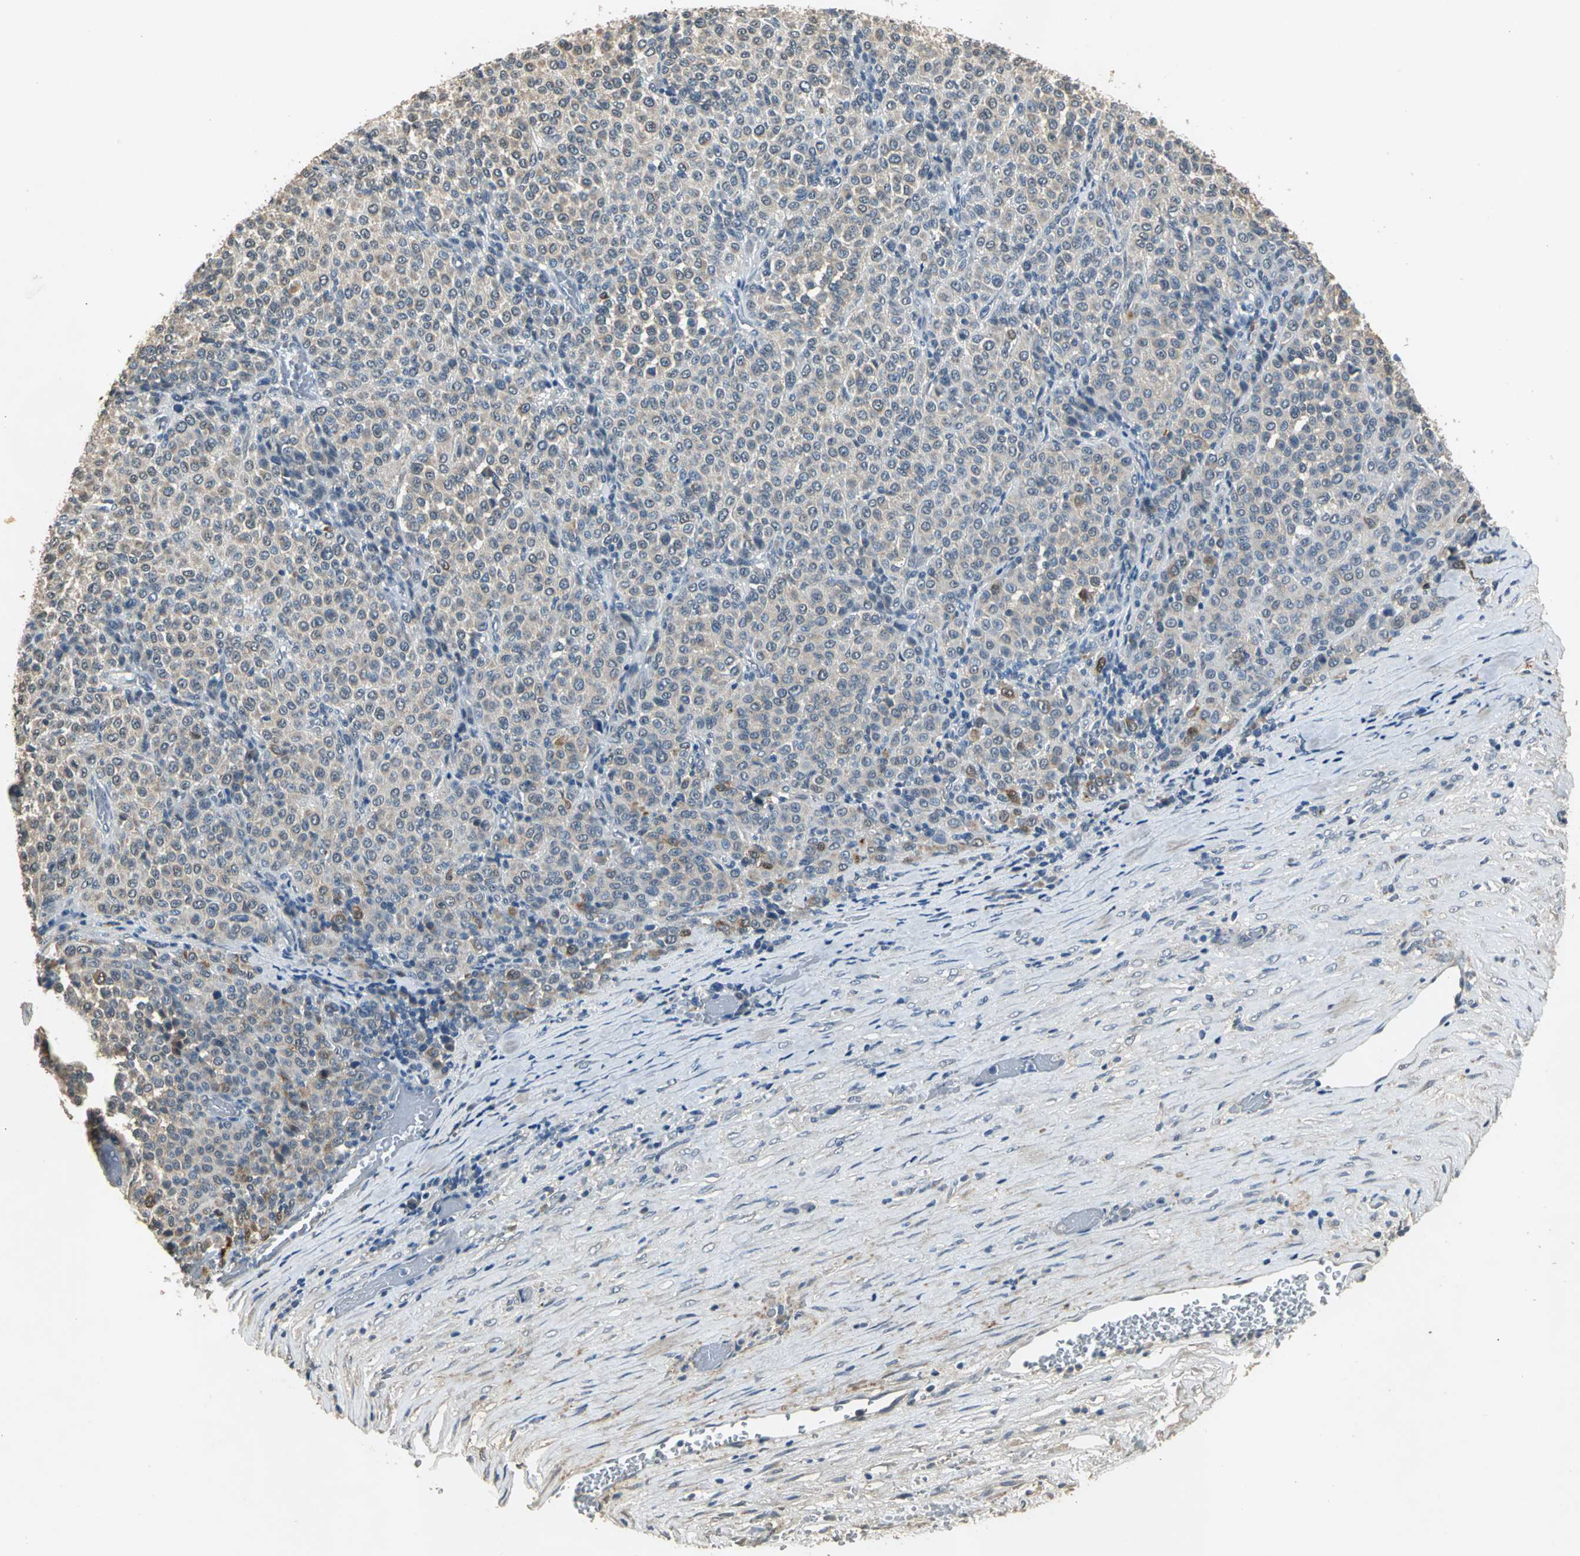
{"staining": {"intensity": "weak", "quantity": ">75%", "location": "cytoplasmic/membranous"}, "tissue": "melanoma", "cell_type": "Tumor cells", "image_type": "cancer", "snomed": [{"axis": "morphology", "description": "Malignant melanoma, Metastatic site"}, {"axis": "topography", "description": "Pancreas"}], "caption": "A histopathology image of human malignant melanoma (metastatic site) stained for a protein demonstrates weak cytoplasmic/membranous brown staining in tumor cells. (DAB (3,3'-diaminobenzidine) IHC with brightfield microscopy, high magnification).", "gene": "OCLN", "patient": {"sex": "female", "age": 30}}